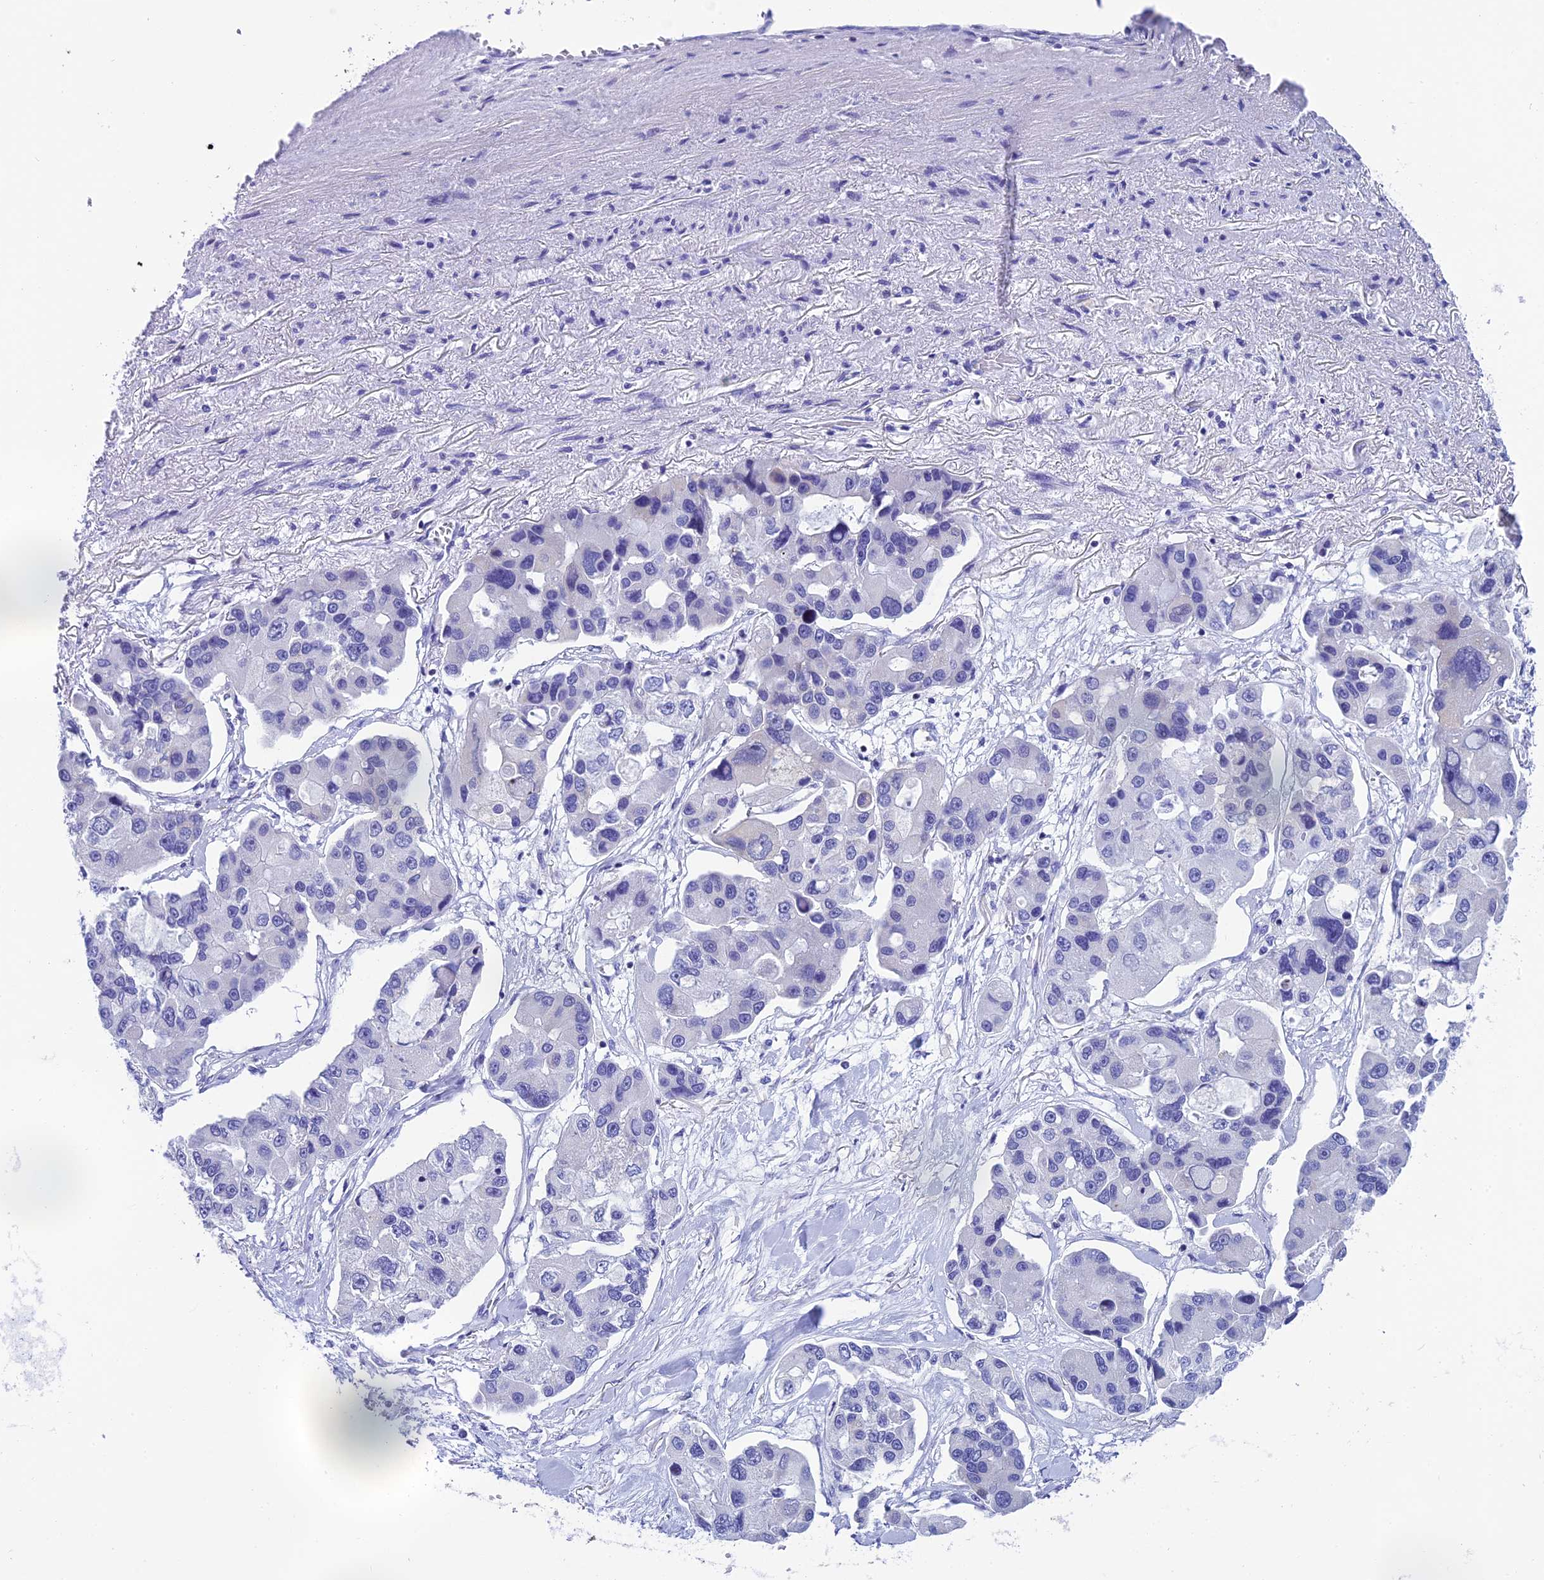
{"staining": {"intensity": "negative", "quantity": "none", "location": "none"}, "tissue": "lung cancer", "cell_type": "Tumor cells", "image_type": "cancer", "snomed": [{"axis": "morphology", "description": "Adenocarcinoma, NOS"}, {"axis": "topography", "description": "Lung"}], "caption": "Histopathology image shows no significant protein positivity in tumor cells of adenocarcinoma (lung). (DAB (3,3'-diaminobenzidine) IHC, high magnification).", "gene": "REEP4", "patient": {"sex": "female", "age": 54}}